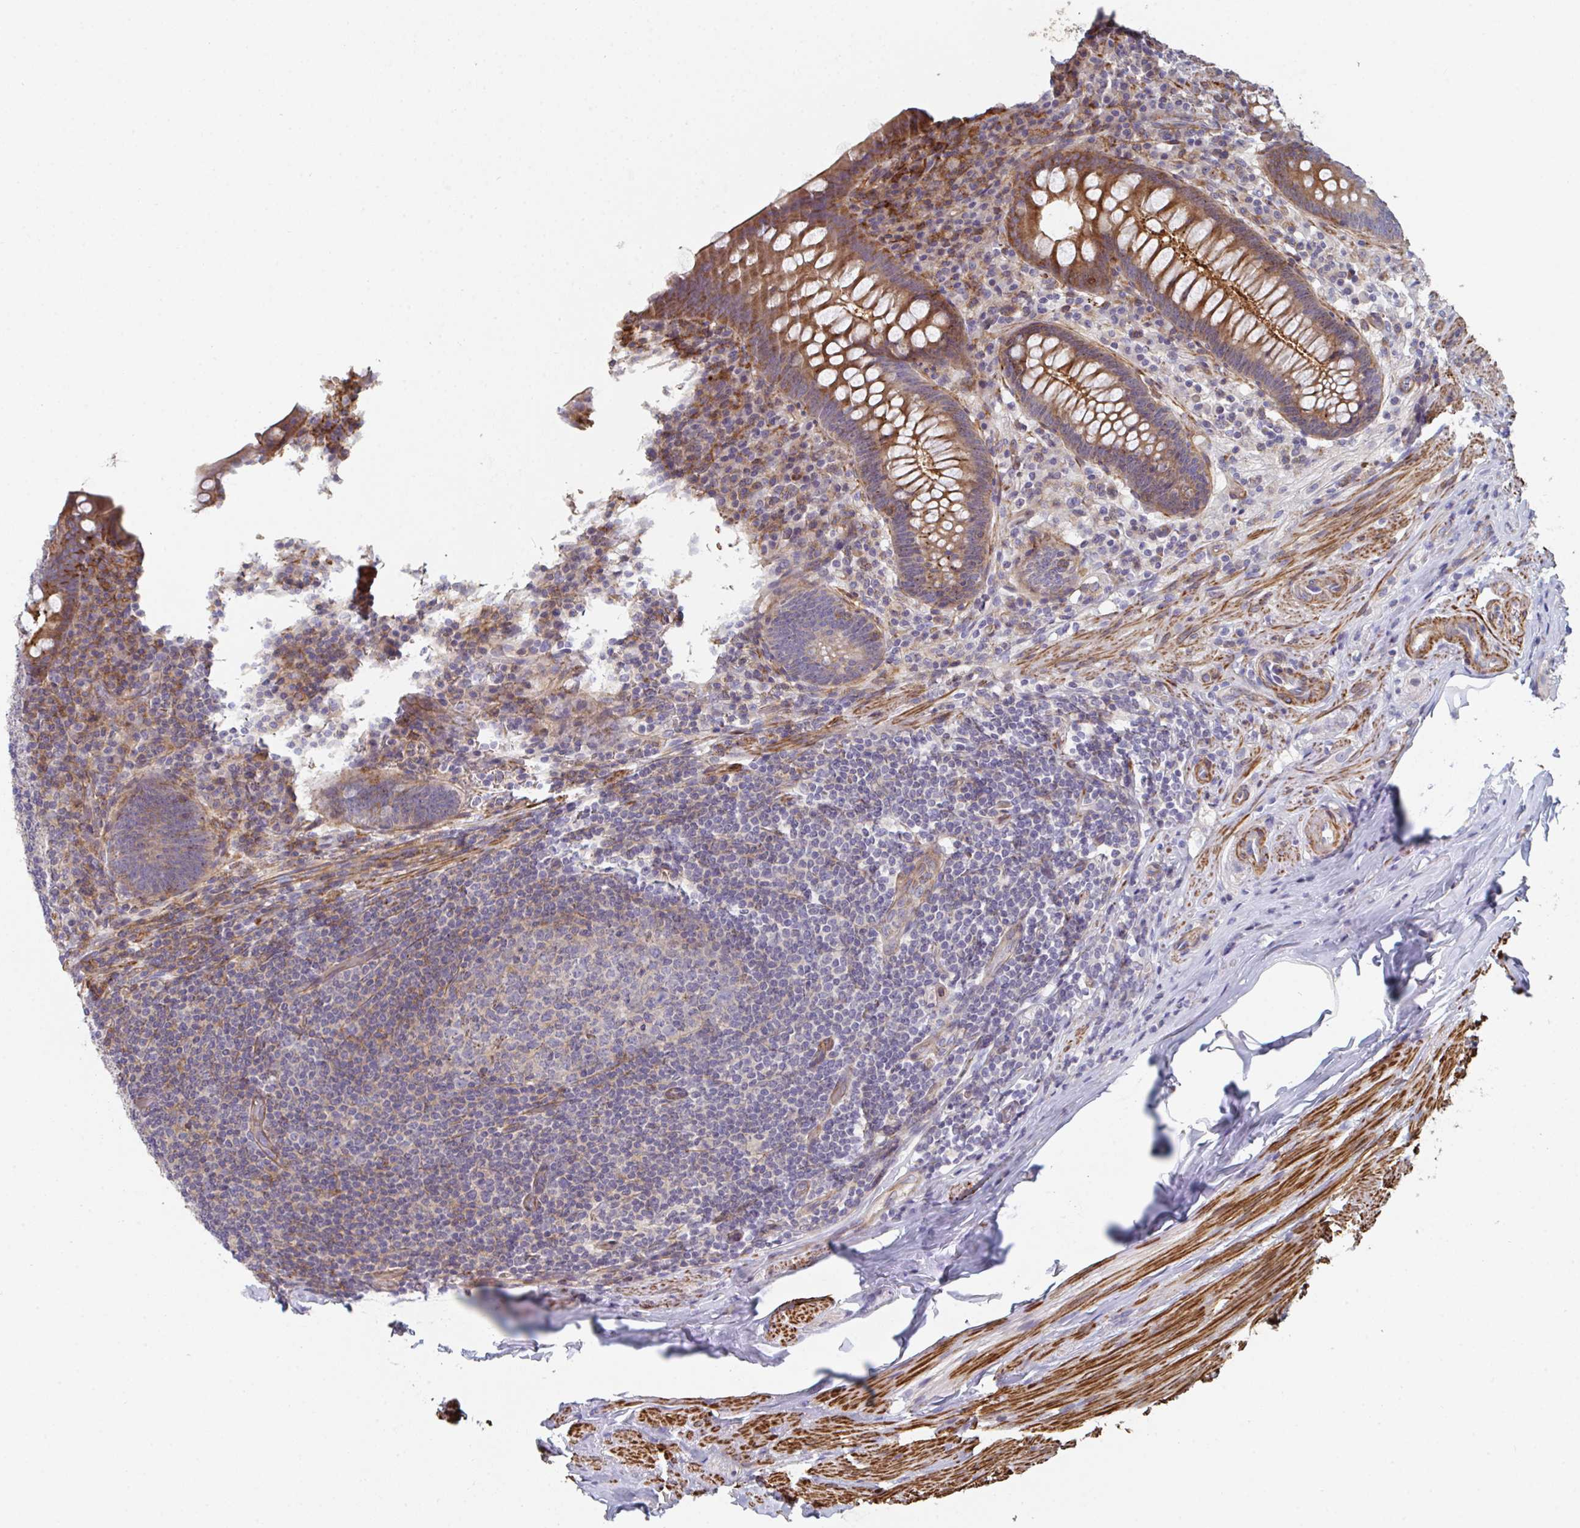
{"staining": {"intensity": "moderate", "quantity": ">75%", "location": "cytoplasmic/membranous"}, "tissue": "appendix", "cell_type": "Glandular cells", "image_type": "normal", "snomed": [{"axis": "morphology", "description": "Normal tissue, NOS"}, {"axis": "topography", "description": "Appendix"}], "caption": "The photomicrograph demonstrates immunohistochemical staining of unremarkable appendix. There is moderate cytoplasmic/membranous expression is present in about >75% of glandular cells.", "gene": "FZD2", "patient": {"sex": "male", "age": 71}}